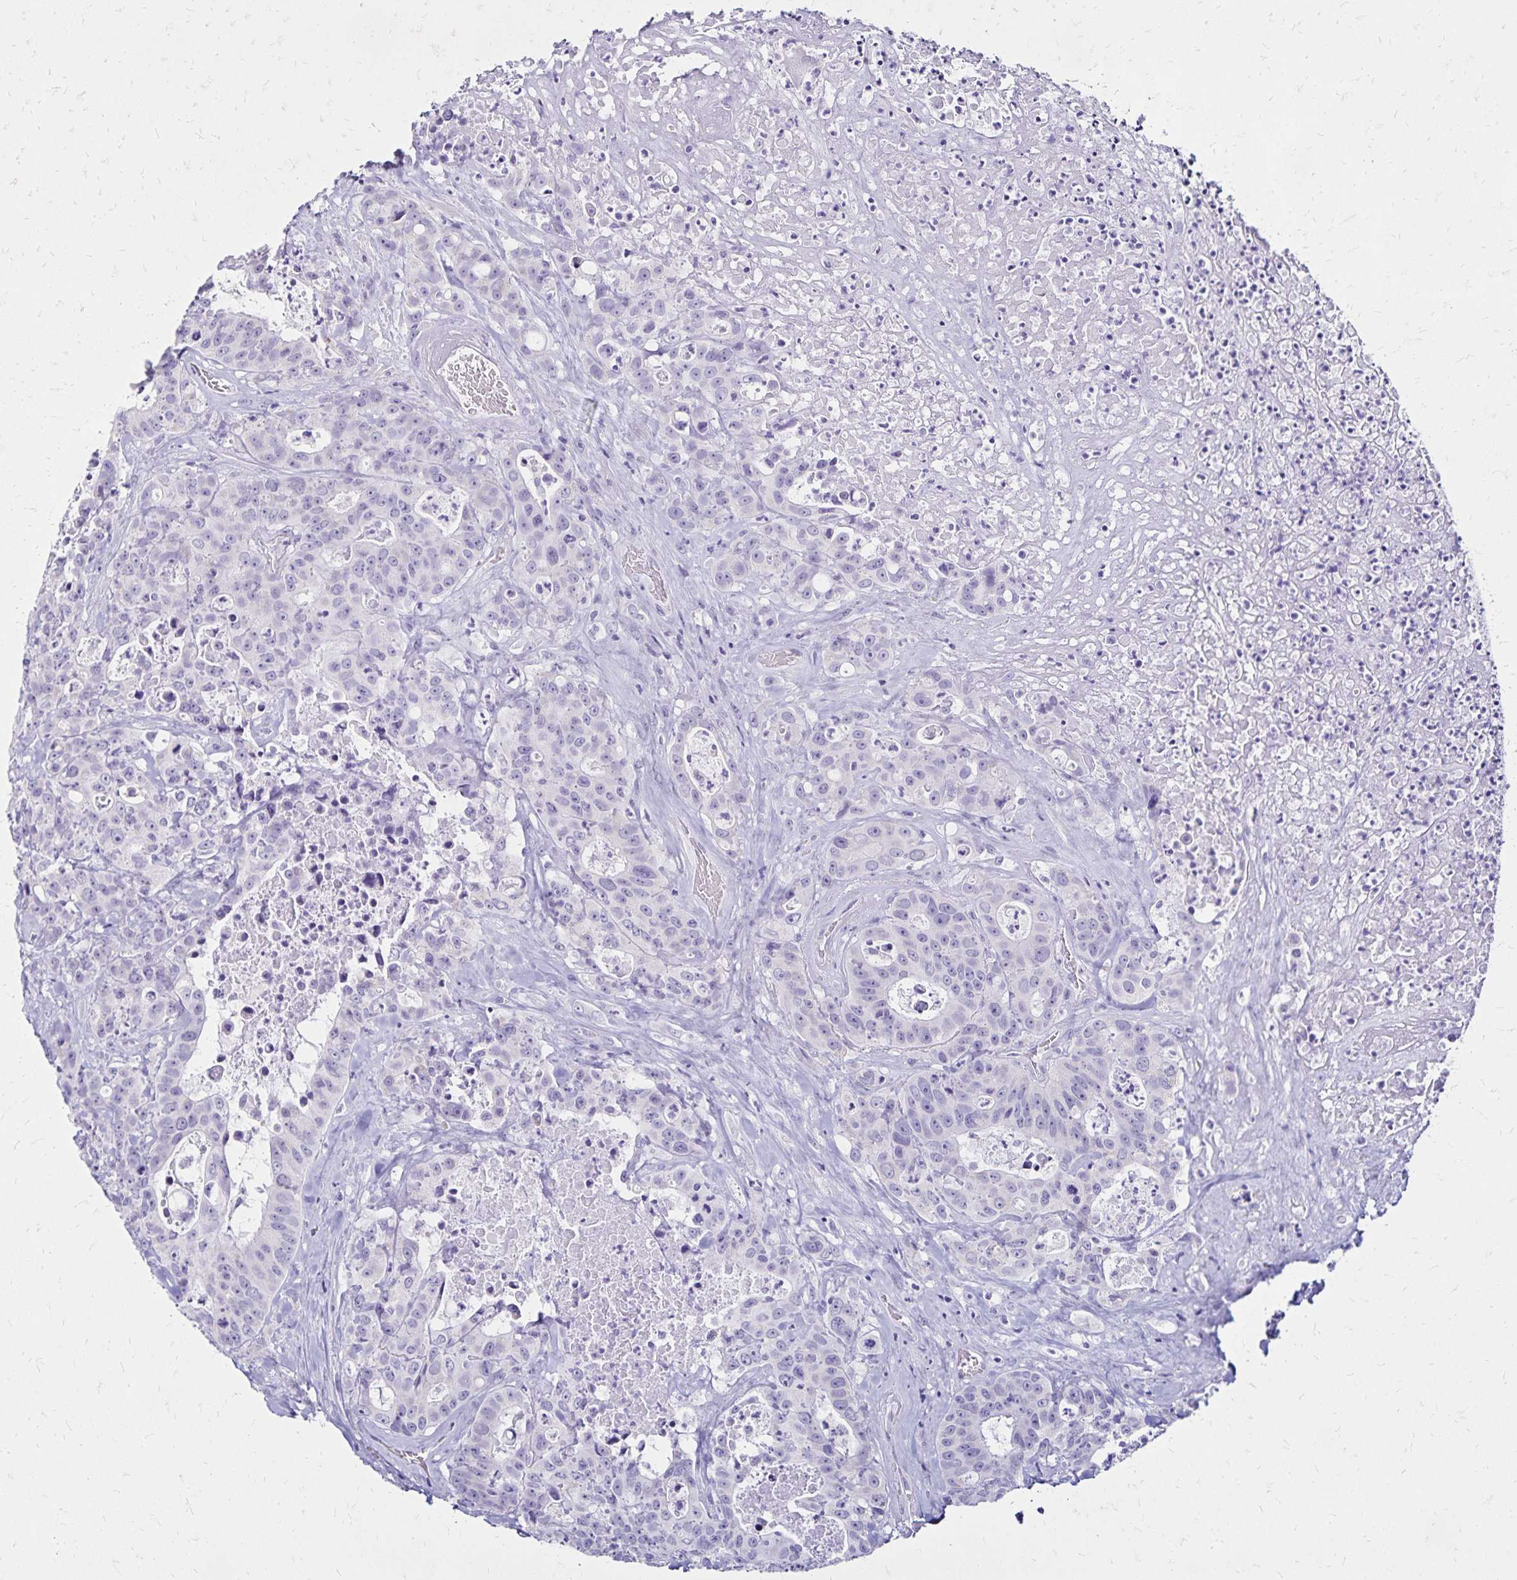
{"staining": {"intensity": "negative", "quantity": "none", "location": "none"}, "tissue": "colorectal cancer", "cell_type": "Tumor cells", "image_type": "cancer", "snomed": [{"axis": "morphology", "description": "Adenocarcinoma, NOS"}, {"axis": "topography", "description": "Rectum"}], "caption": "Tumor cells show no significant protein expression in colorectal cancer (adenocarcinoma).", "gene": "LIN28B", "patient": {"sex": "female", "age": 62}}